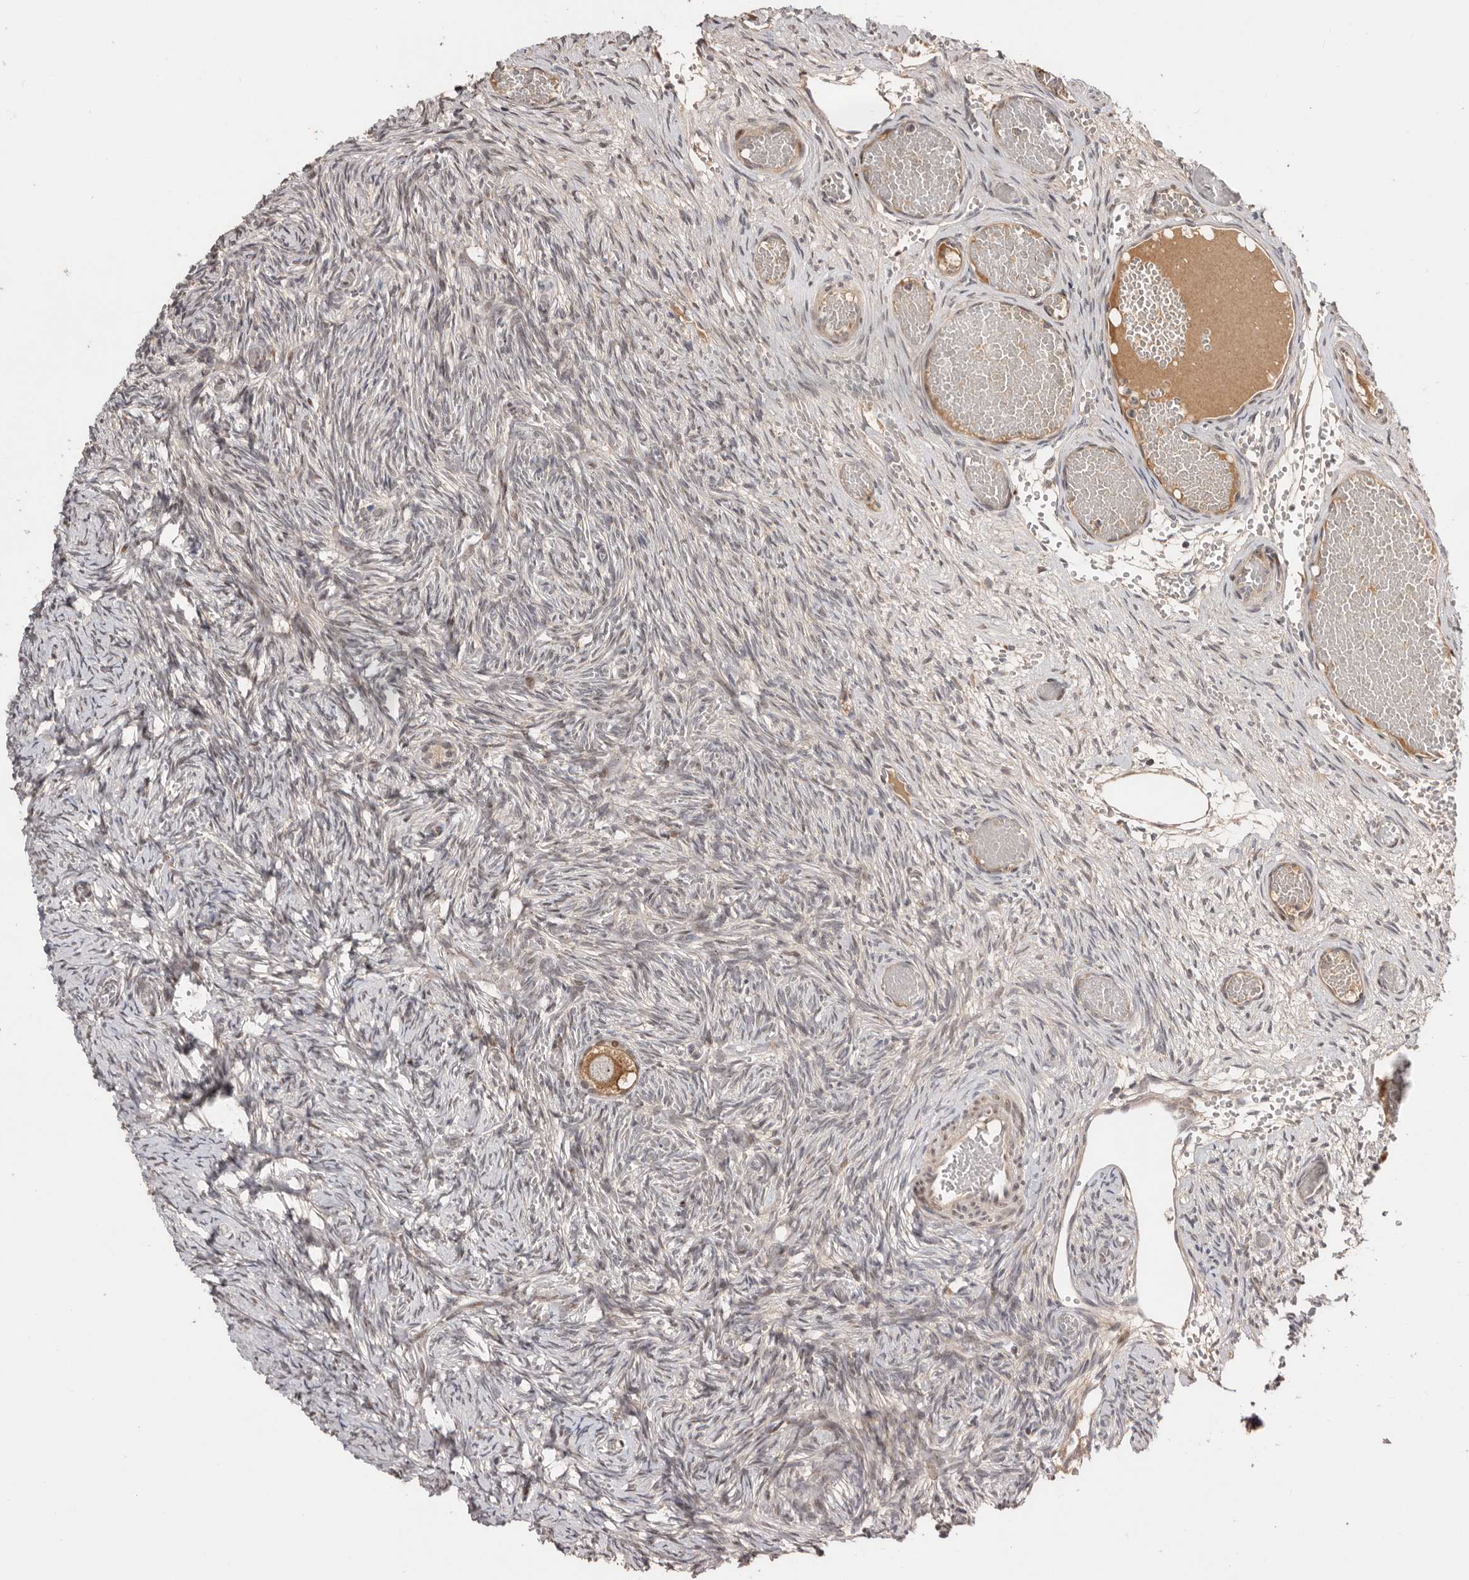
{"staining": {"intensity": "strong", "quantity": "25%-75%", "location": "cytoplasmic/membranous,nuclear"}, "tissue": "ovary", "cell_type": "Follicle cells", "image_type": "normal", "snomed": [{"axis": "morphology", "description": "Adenocarcinoma, NOS"}, {"axis": "topography", "description": "Endometrium"}], "caption": "Immunohistochemistry (IHC) micrograph of benign ovary: human ovary stained using immunohistochemistry (IHC) exhibits high levels of strong protein expression localized specifically in the cytoplasmic/membranous,nuclear of follicle cells, appearing as a cytoplasmic/membranous,nuclear brown color.", "gene": "DOP1A", "patient": {"sex": "female", "age": 32}}